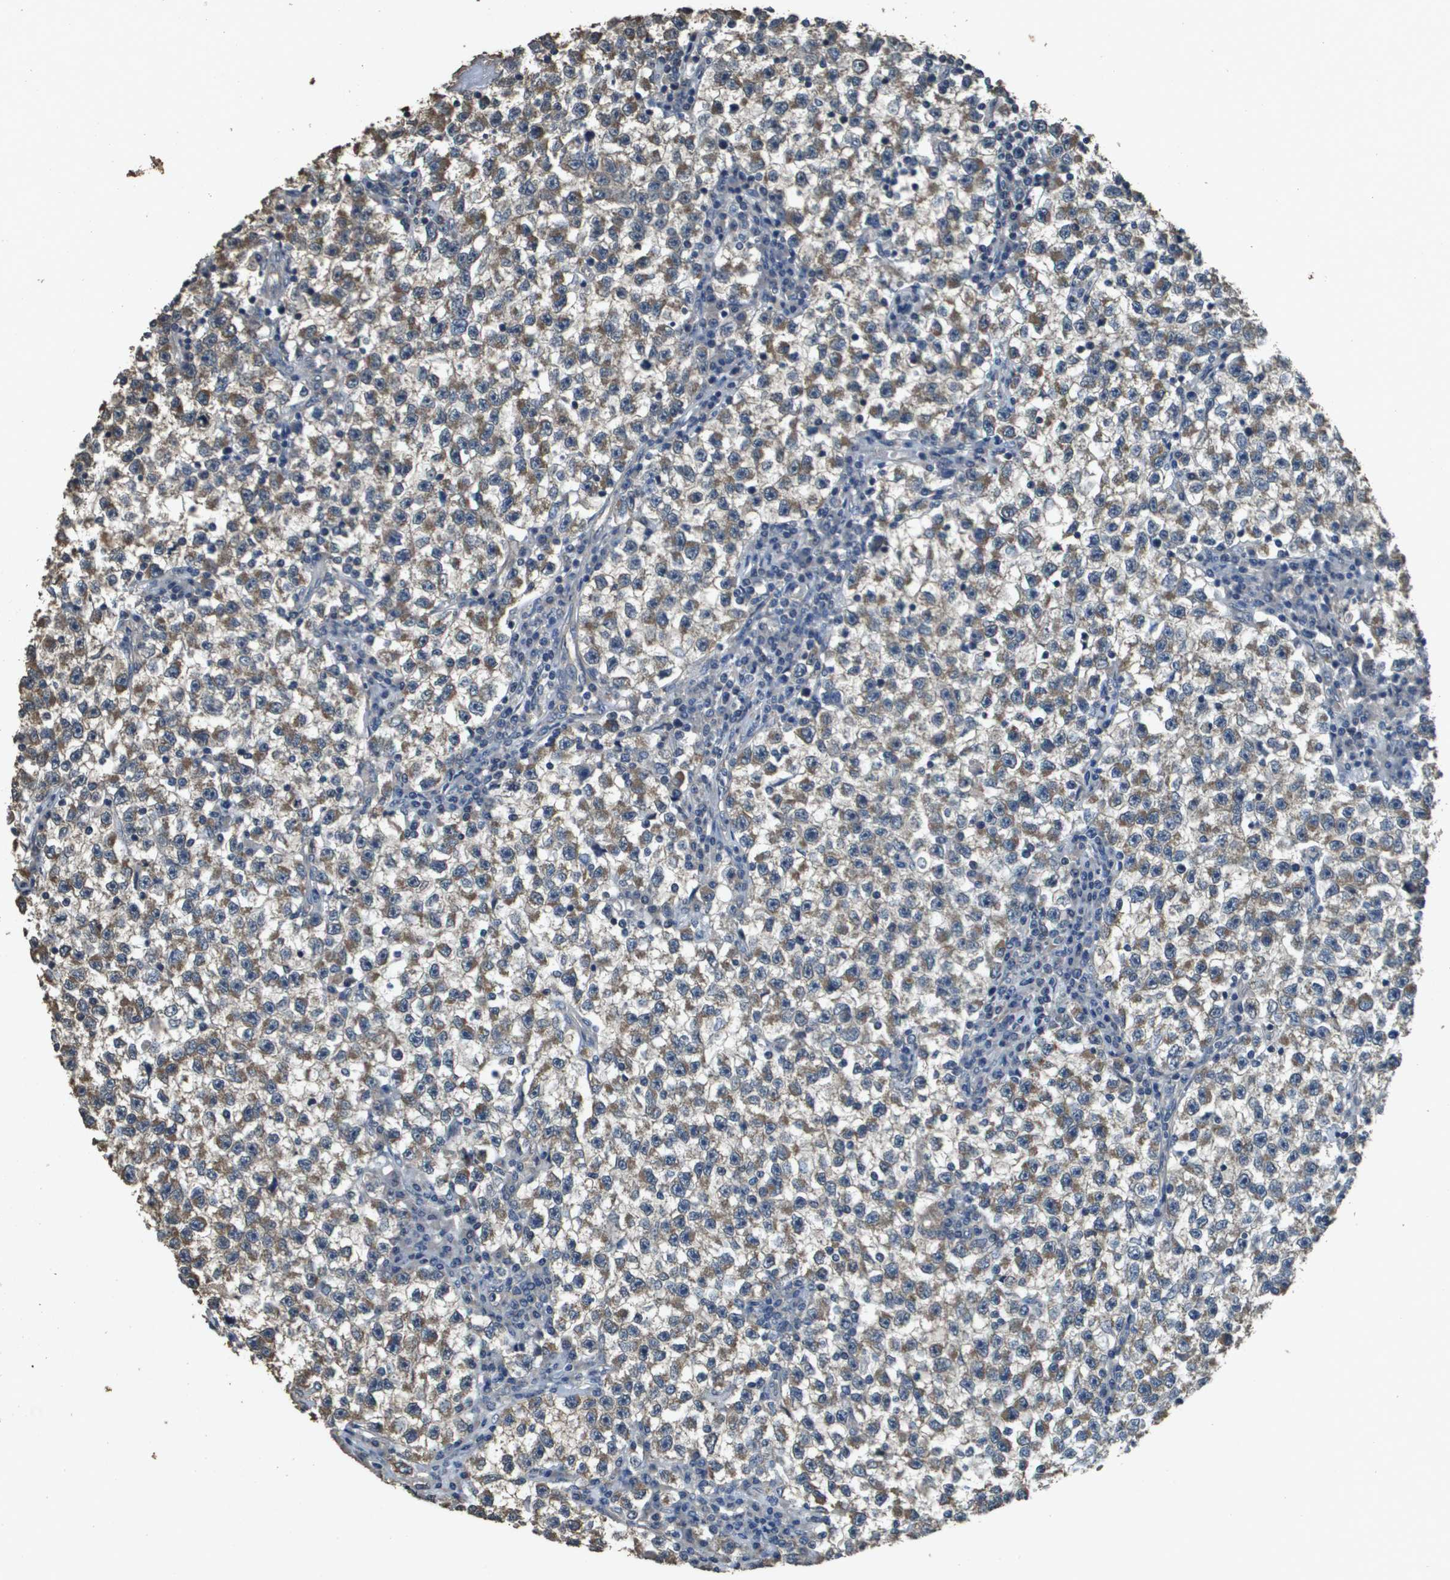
{"staining": {"intensity": "moderate", "quantity": "25%-75%", "location": "cytoplasmic/membranous"}, "tissue": "testis cancer", "cell_type": "Tumor cells", "image_type": "cancer", "snomed": [{"axis": "morphology", "description": "Seminoma, NOS"}, {"axis": "topography", "description": "Testis"}], "caption": "Seminoma (testis) was stained to show a protein in brown. There is medium levels of moderate cytoplasmic/membranous staining in about 25%-75% of tumor cells. (Brightfield microscopy of DAB IHC at high magnification).", "gene": "RAB6B", "patient": {"sex": "male", "age": 22}}